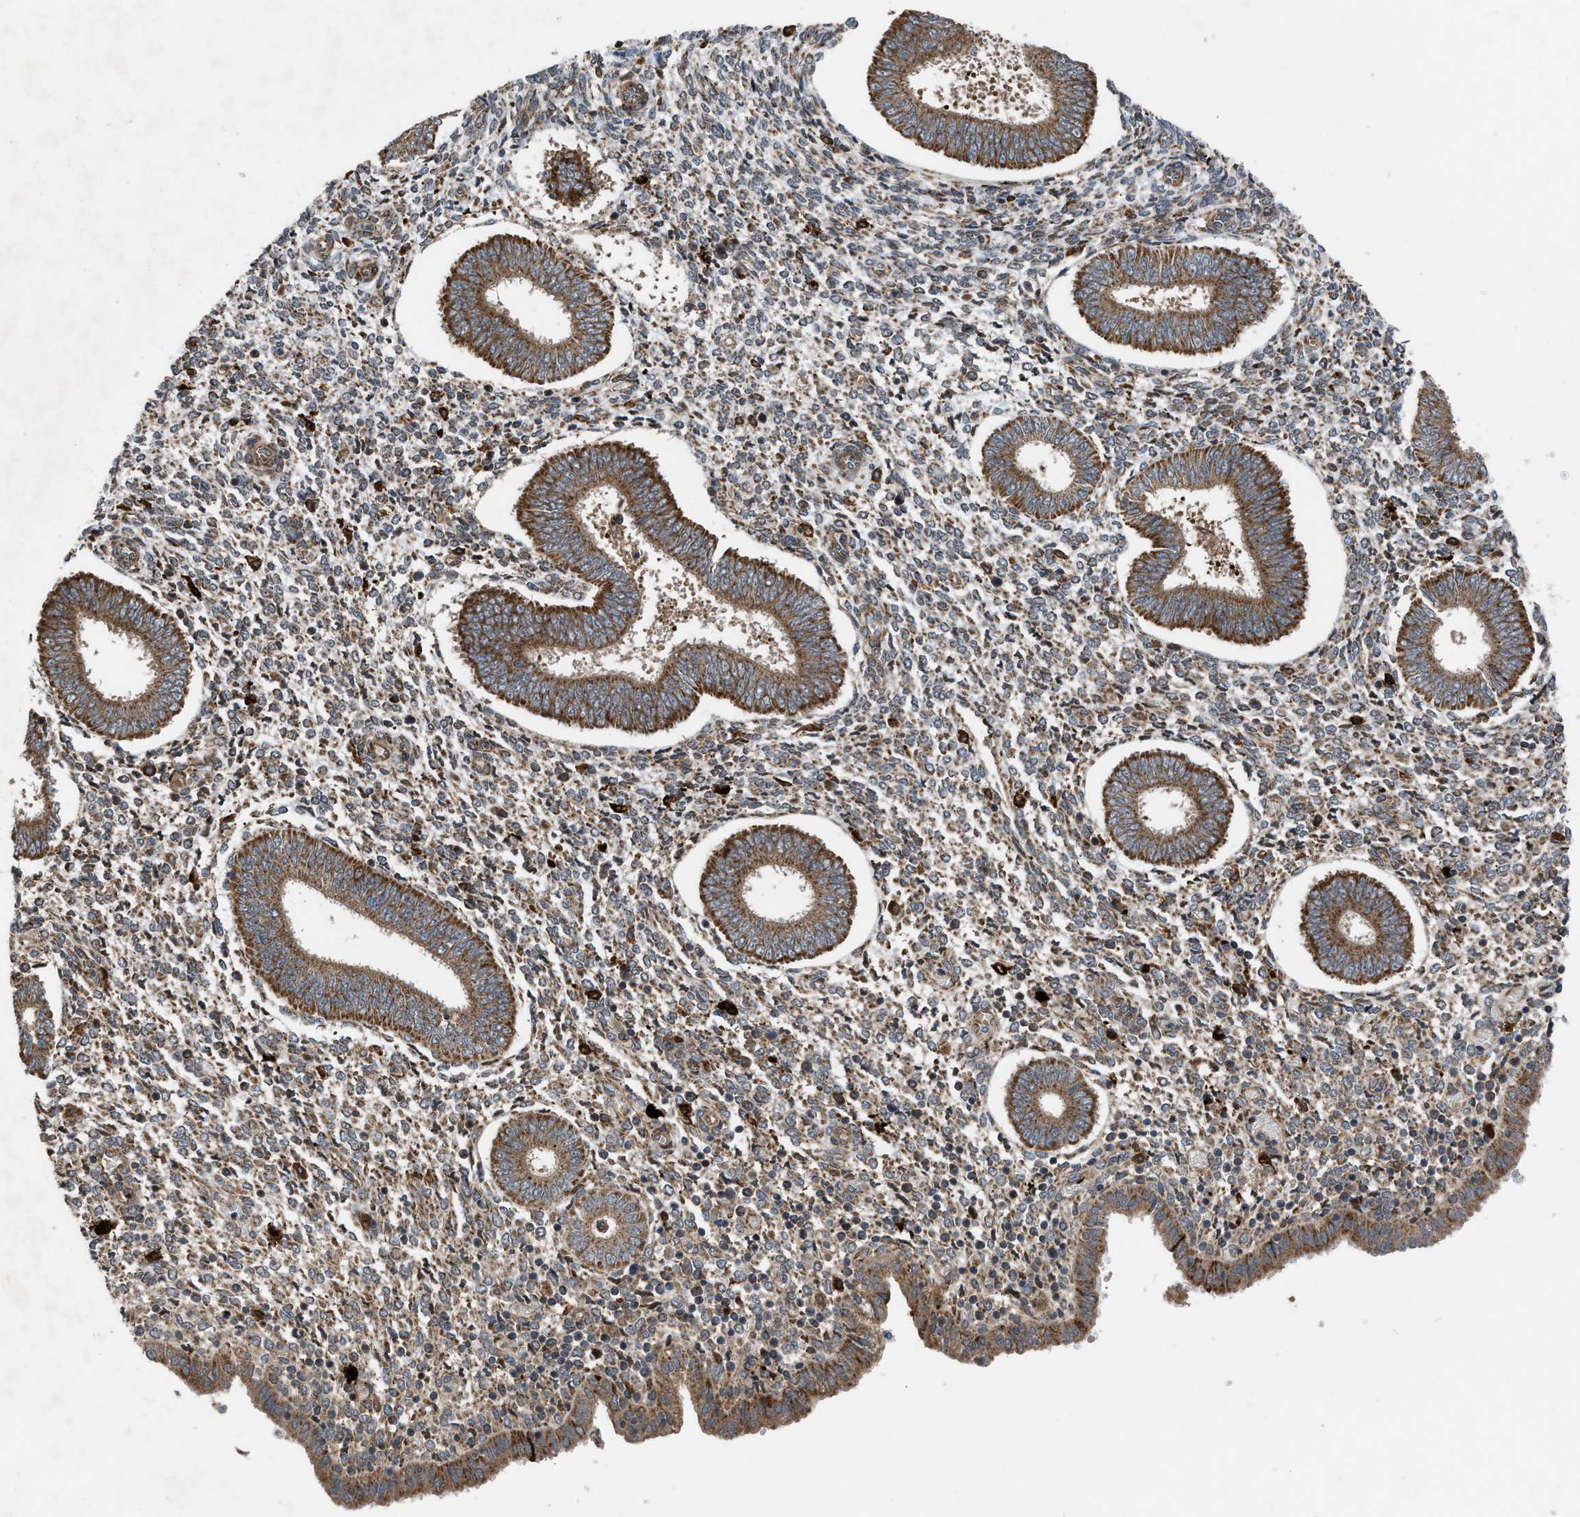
{"staining": {"intensity": "weak", "quantity": "25%-75%", "location": "cytoplasmic/membranous"}, "tissue": "endometrium", "cell_type": "Cells in endometrial stroma", "image_type": "normal", "snomed": [{"axis": "morphology", "description": "Normal tissue, NOS"}, {"axis": "topography", "description": "Endometrium"}], "caption": "A micrograph of human endometrium stained for a protein displays weak cytoplasmic/membranous brown staining in cells in endometrial stroma. (IHC, brightfield microscopy, high magnification).", "gene": "AP3M2", "patient": {"sex": "female", "age": 35}}